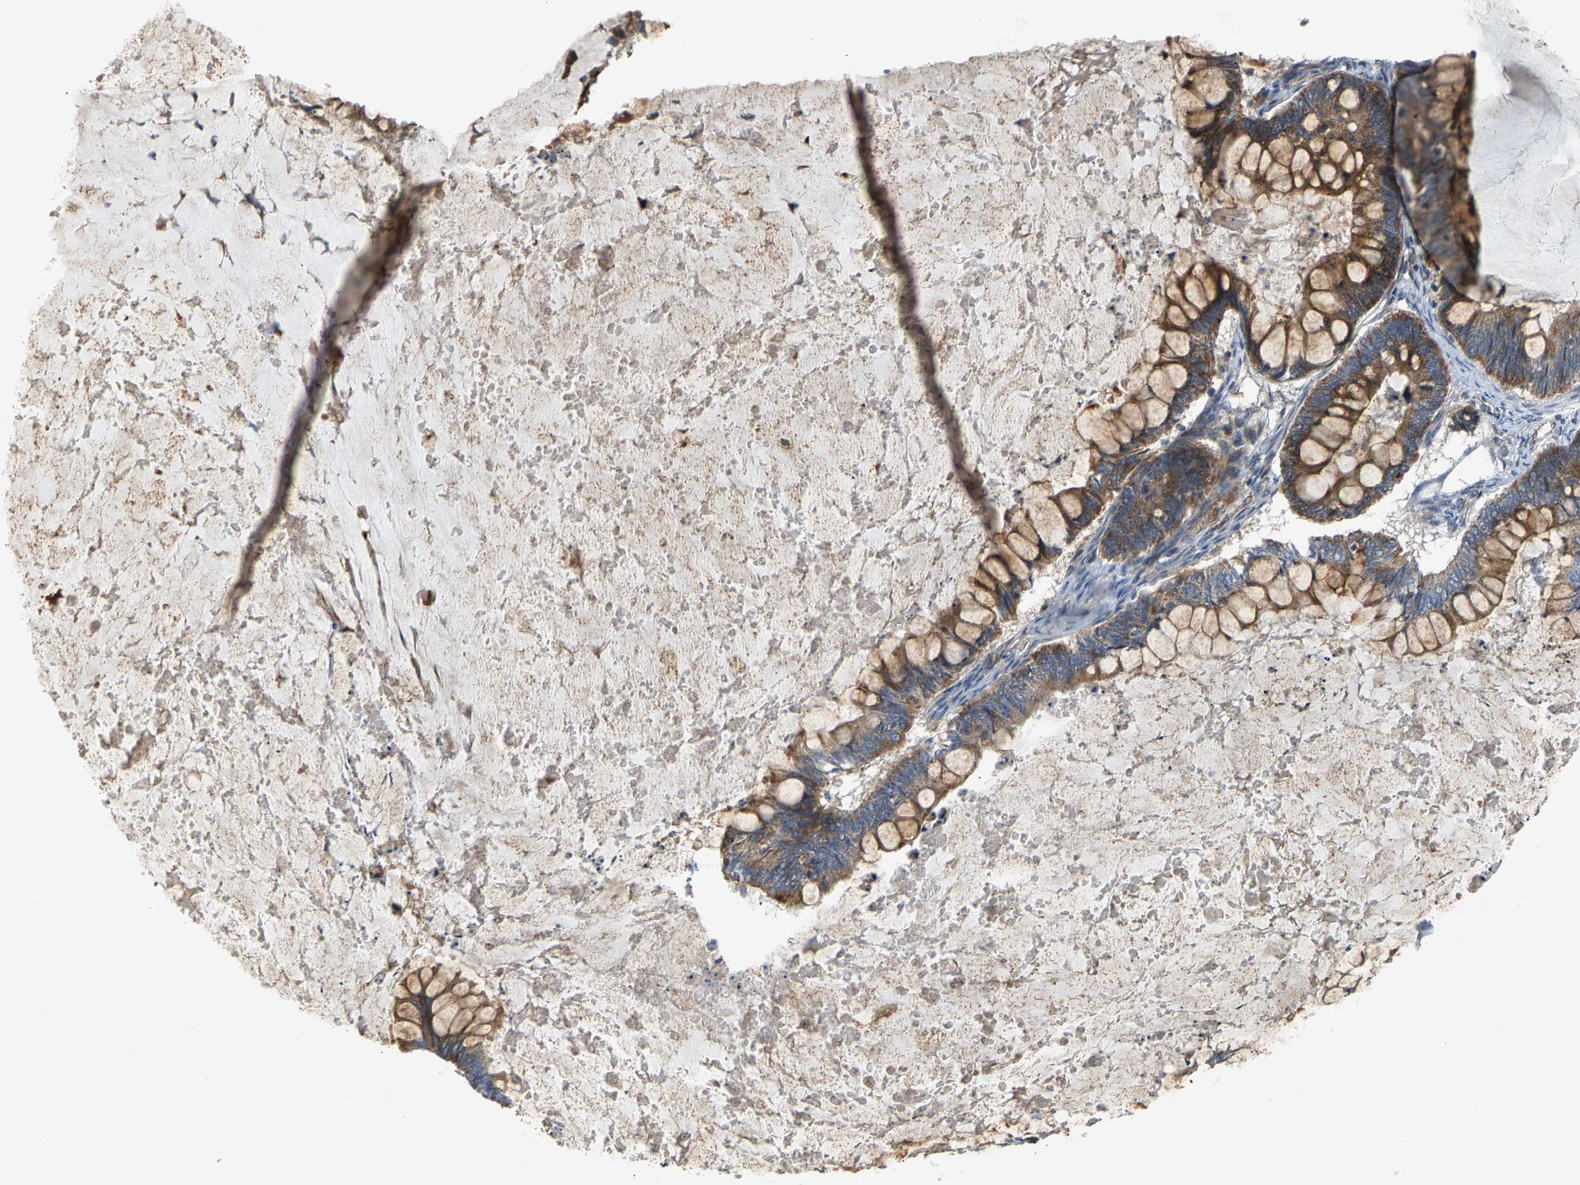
{"staining": {"intensity": "moderate", "quantity": ">75%", "location": "cytoplasmic/membranous"}, "tissue": "ovarian cancer", "cell_type": "Tumor cells", "image_type": "cancer", "snomed": [{"axis": "morphology", "description": "Cystadenocarcinoma, mucinous, NOS"}, {"axis": "topography", "description": "Ovary"}], "caption": "Immunohistochemical staining of human ovarian mucinous cystadenocarcinoma reveals moderate cytoplasmic/membranous protein expression in approximately >75% of tumor cells.", "gene": "PDCL", "patient": {"sex": "female", "age": 61}}